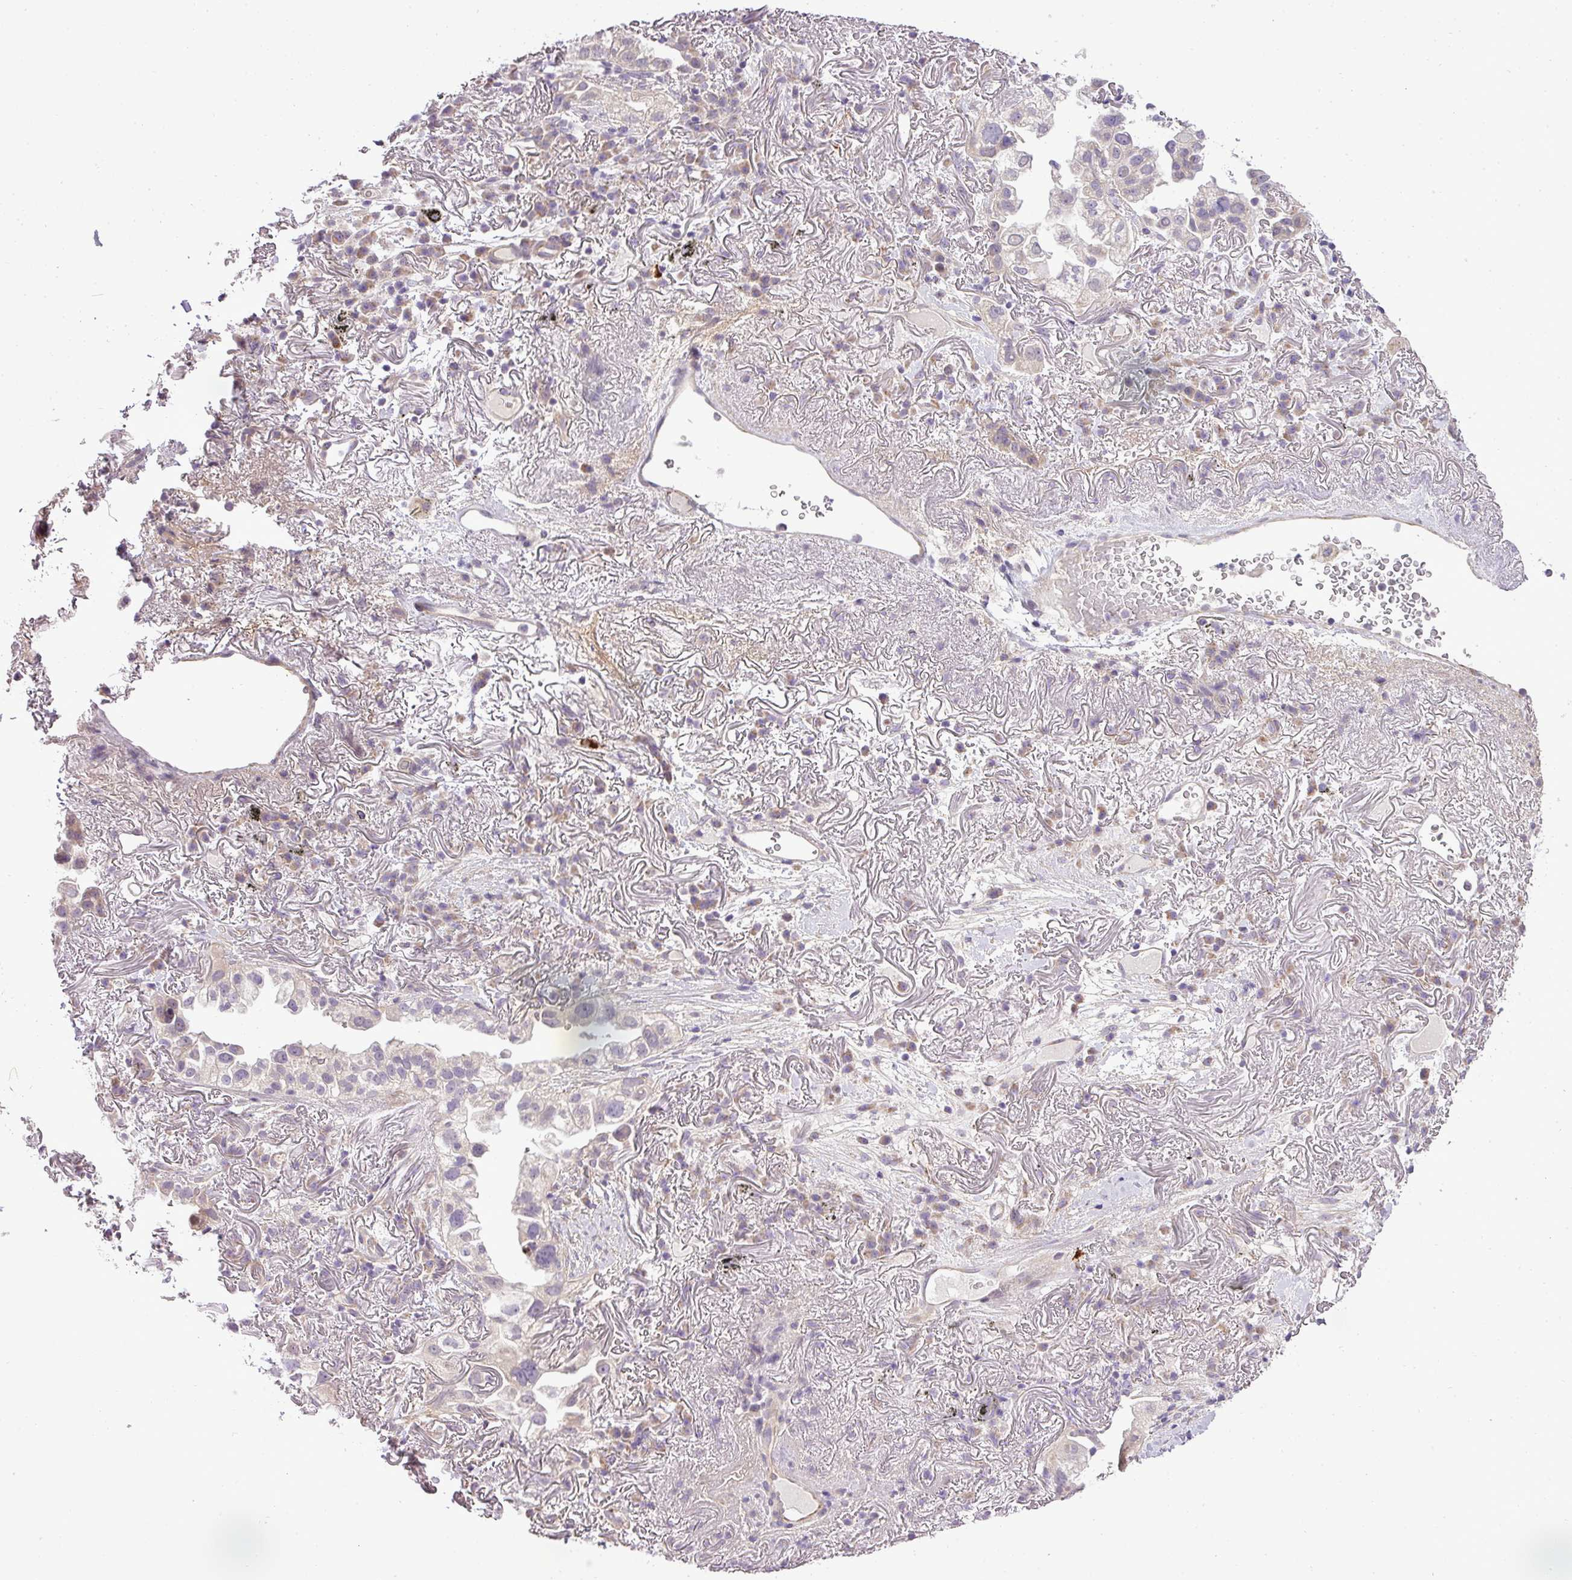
{"staining": {"intensity": "negative", "quantity": "none", "location": "none"}, "tissue": "lung cancer", "cell_type": "Tumor cells", "image_type": "cancer", "snomed": [{"axis": "morphology", "description": "Adenocarcinoma, NOS"}, {"axis": "topography", "description": "Lung"}], "caption": "Immunohistochemistry (IHC) histopathology image of neoplastic tissue: human lung cancer (adenocarcinoma) stained with DAB (3,3'-diaminobenzidine) displays no significant protein expression in tumor cells. The staining was performed using DAB to visualize the protein expression in brown, while the nuclei were stained in blue with hematoxylin (Magnification: 20x).", "gene": "ZDHHC1", "patient": {"sex": "female", "age": 69}}